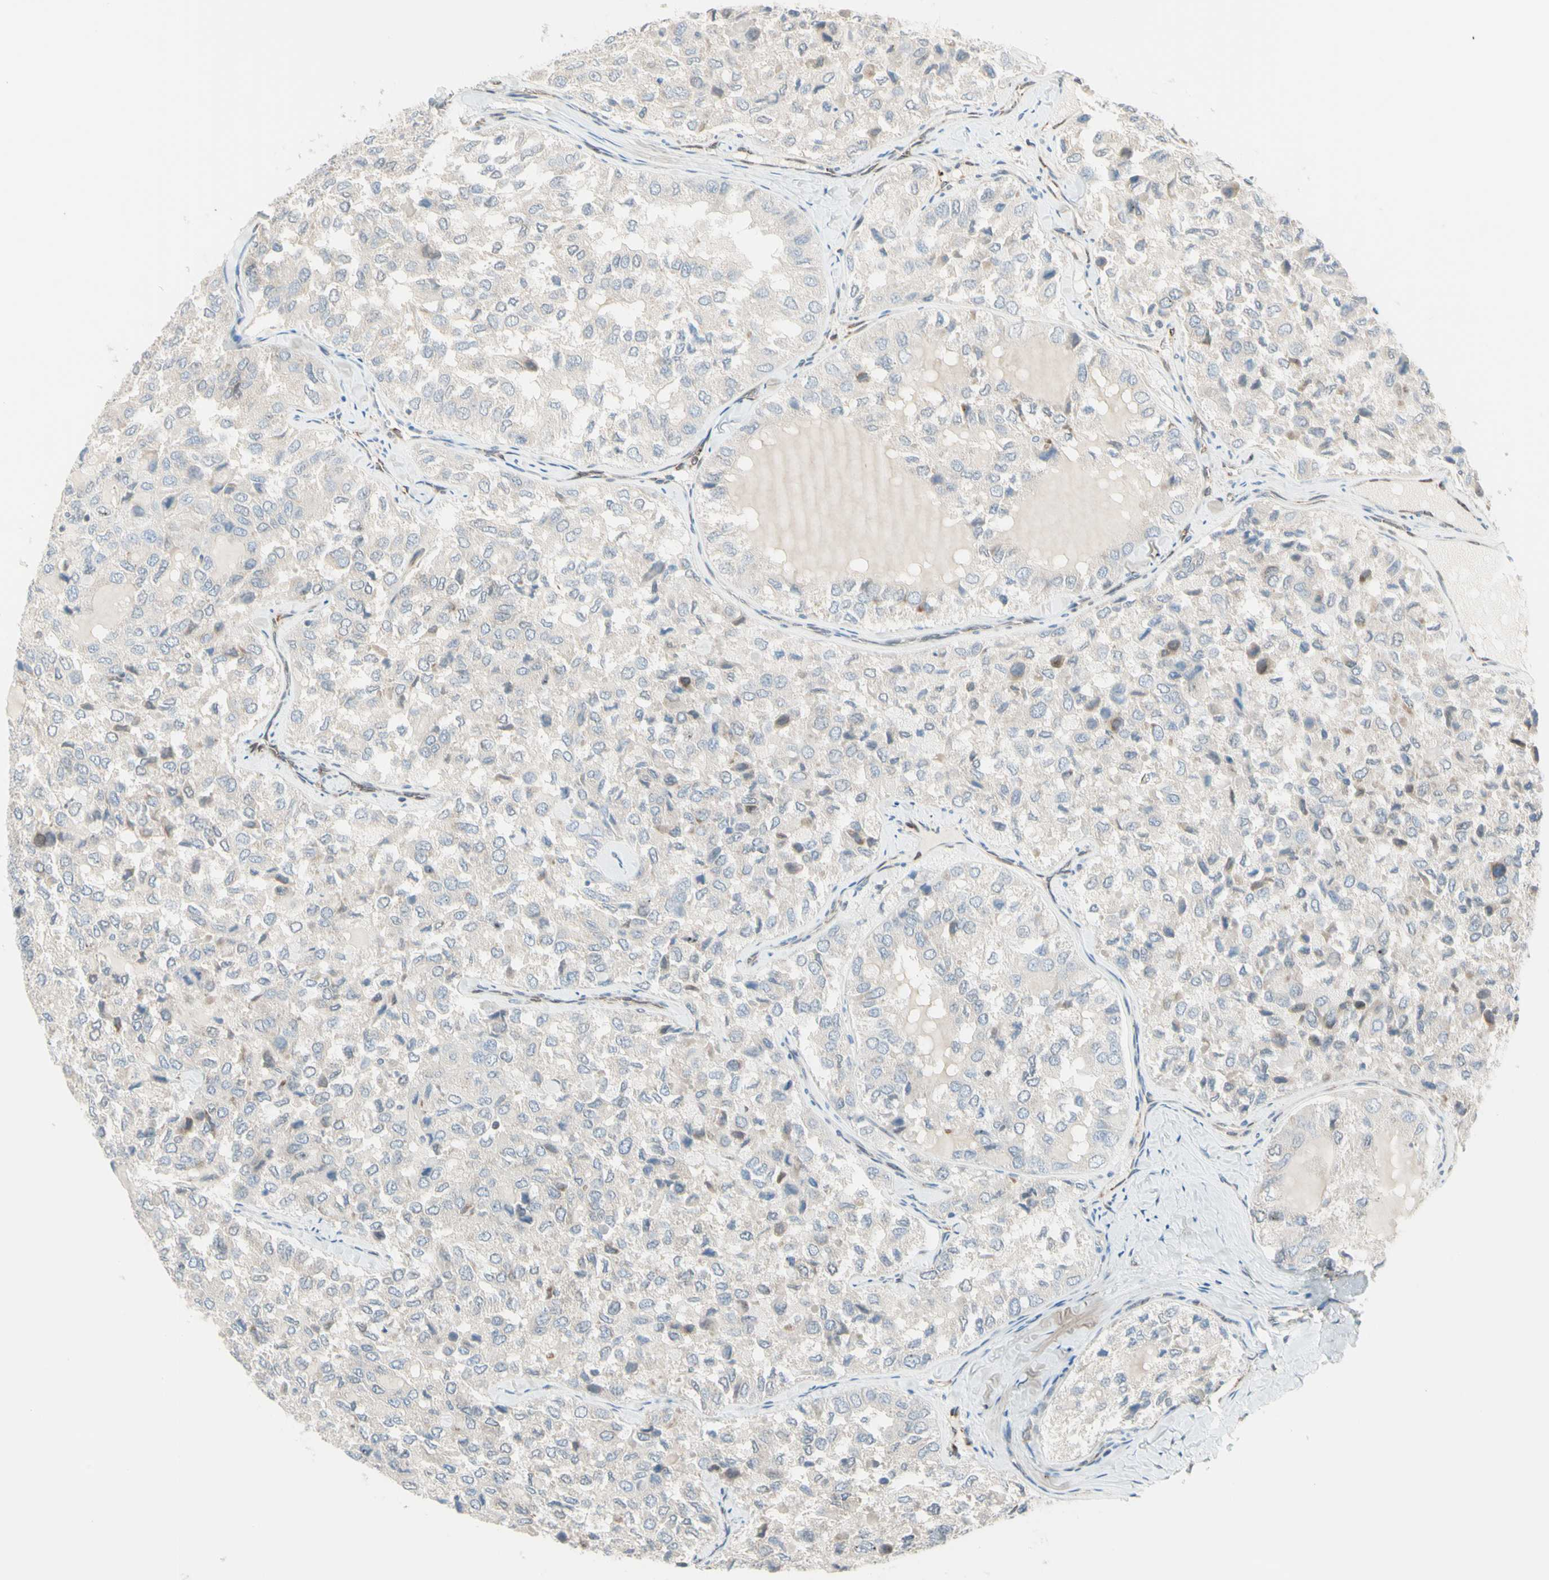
{"staining": {"intensity": "negative", "quantity": "none", "location": "none"}, "tissue": "thyroid cancer", "cell_type": "Tumor cells", "image_type": "cancer", "snomed": [{"axis": "morphology", "description": "Follicular adenoma carcinoma, NOS"}, {"axis": "topography", "description": "Thyroid gland"}], "caption": "Micrograph shows no protein positivity in tumor cells of thyroid cancer (follicular adenoma carcinoma) tissue.", "gene": "TRAF2", "patient": {"sex": "male", "age": 75}}